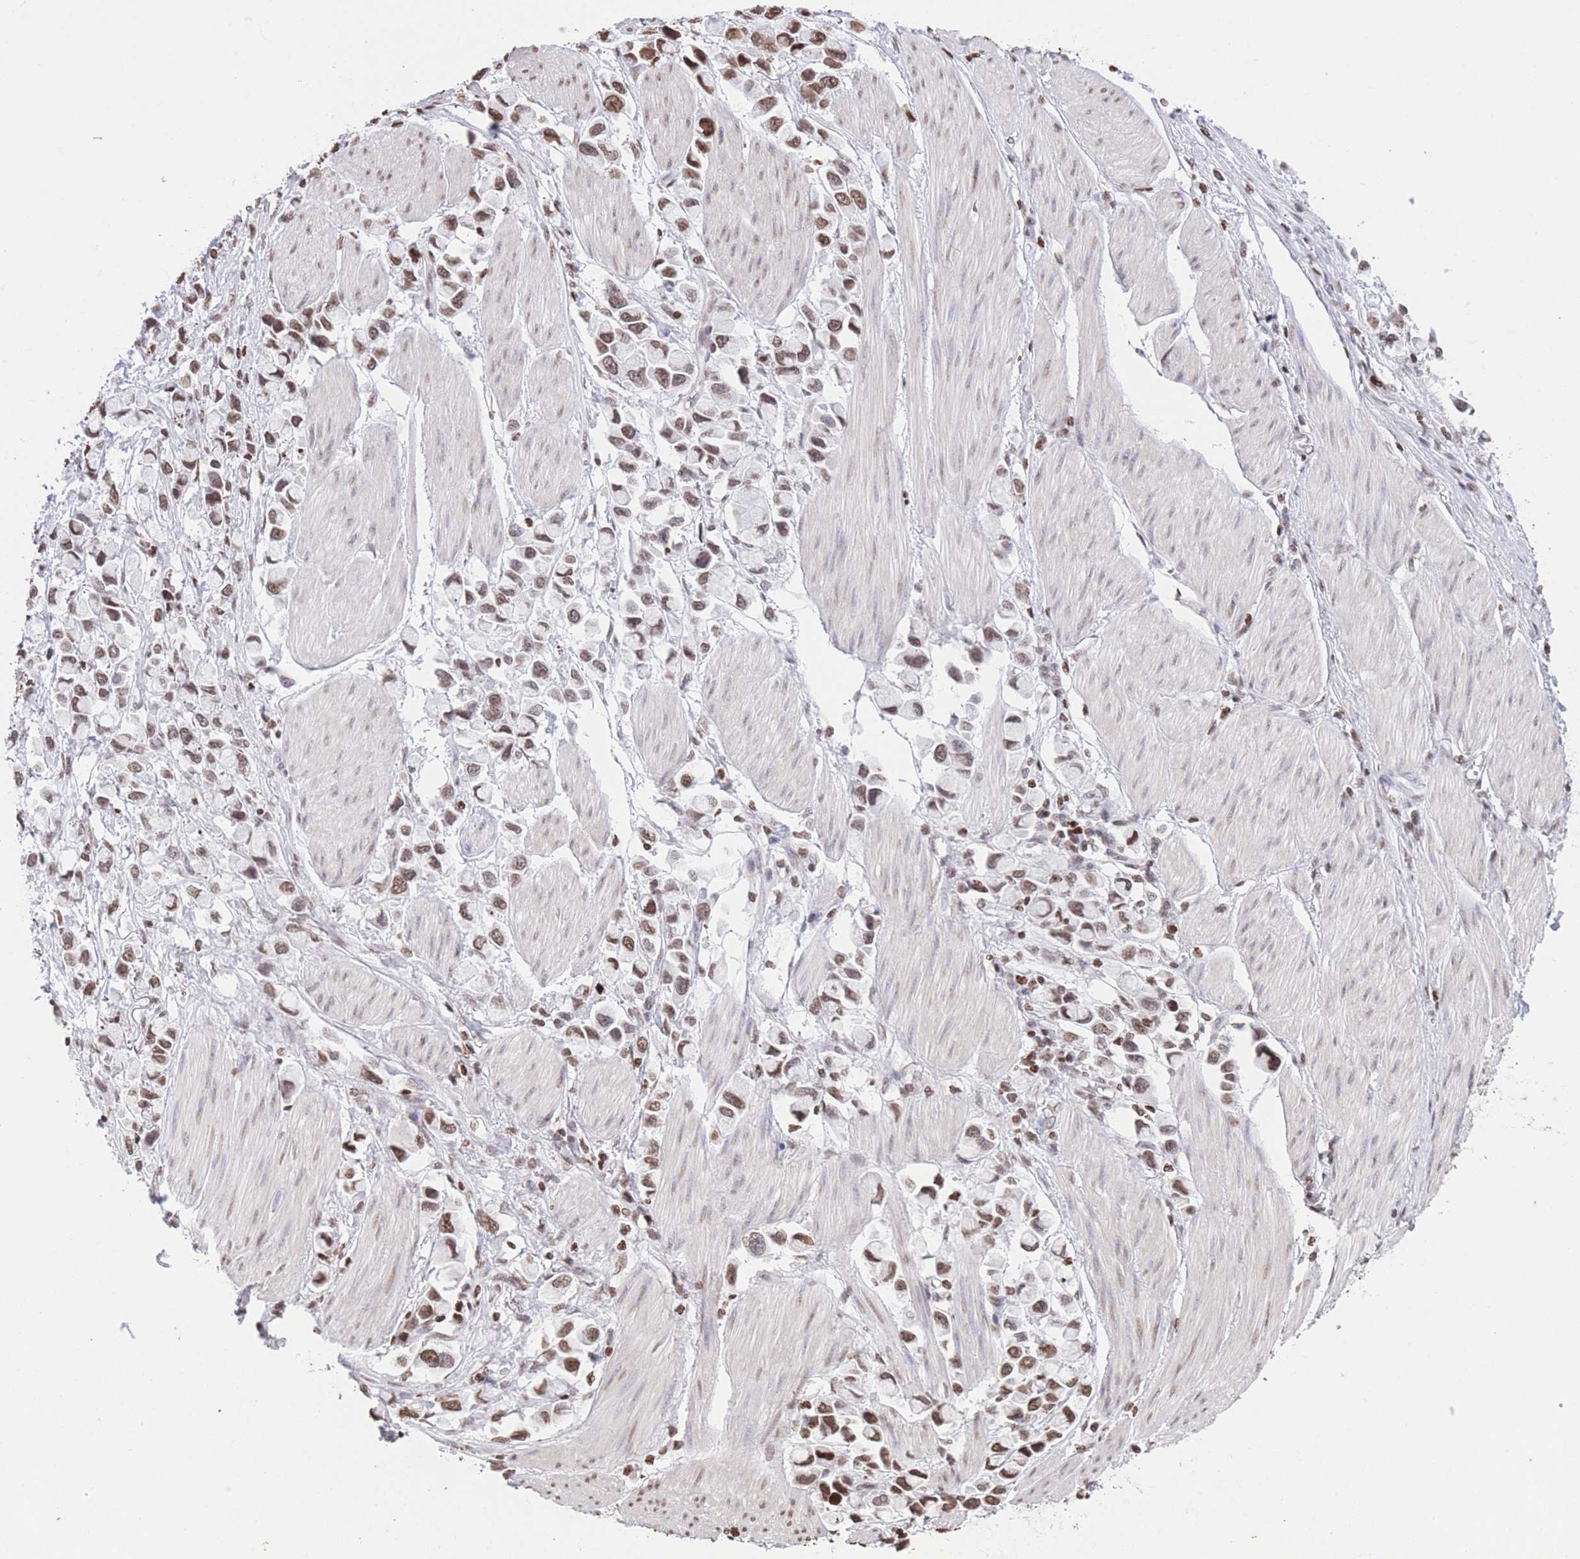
{"staining": {"intensity": "moderate", "quantity": ">75%", "location": "nuclear"}, "tissue": "stomach cancer", "cell_type": "Tumor cells", "image_type": "cancer", "snomed": [{"axis": "morphology", "description": "Adenocarcinoma, NOS"}, {"axis": "topography", "description": "Stomach"}], "caption": "Human adenocarcinoma (stomach) stained with a brown dye exhibits moderate nuclear positive expression in about >75% of tumor cells.", "gene": "H2BC11", "patient": {"sex": "female", "age": 81}}